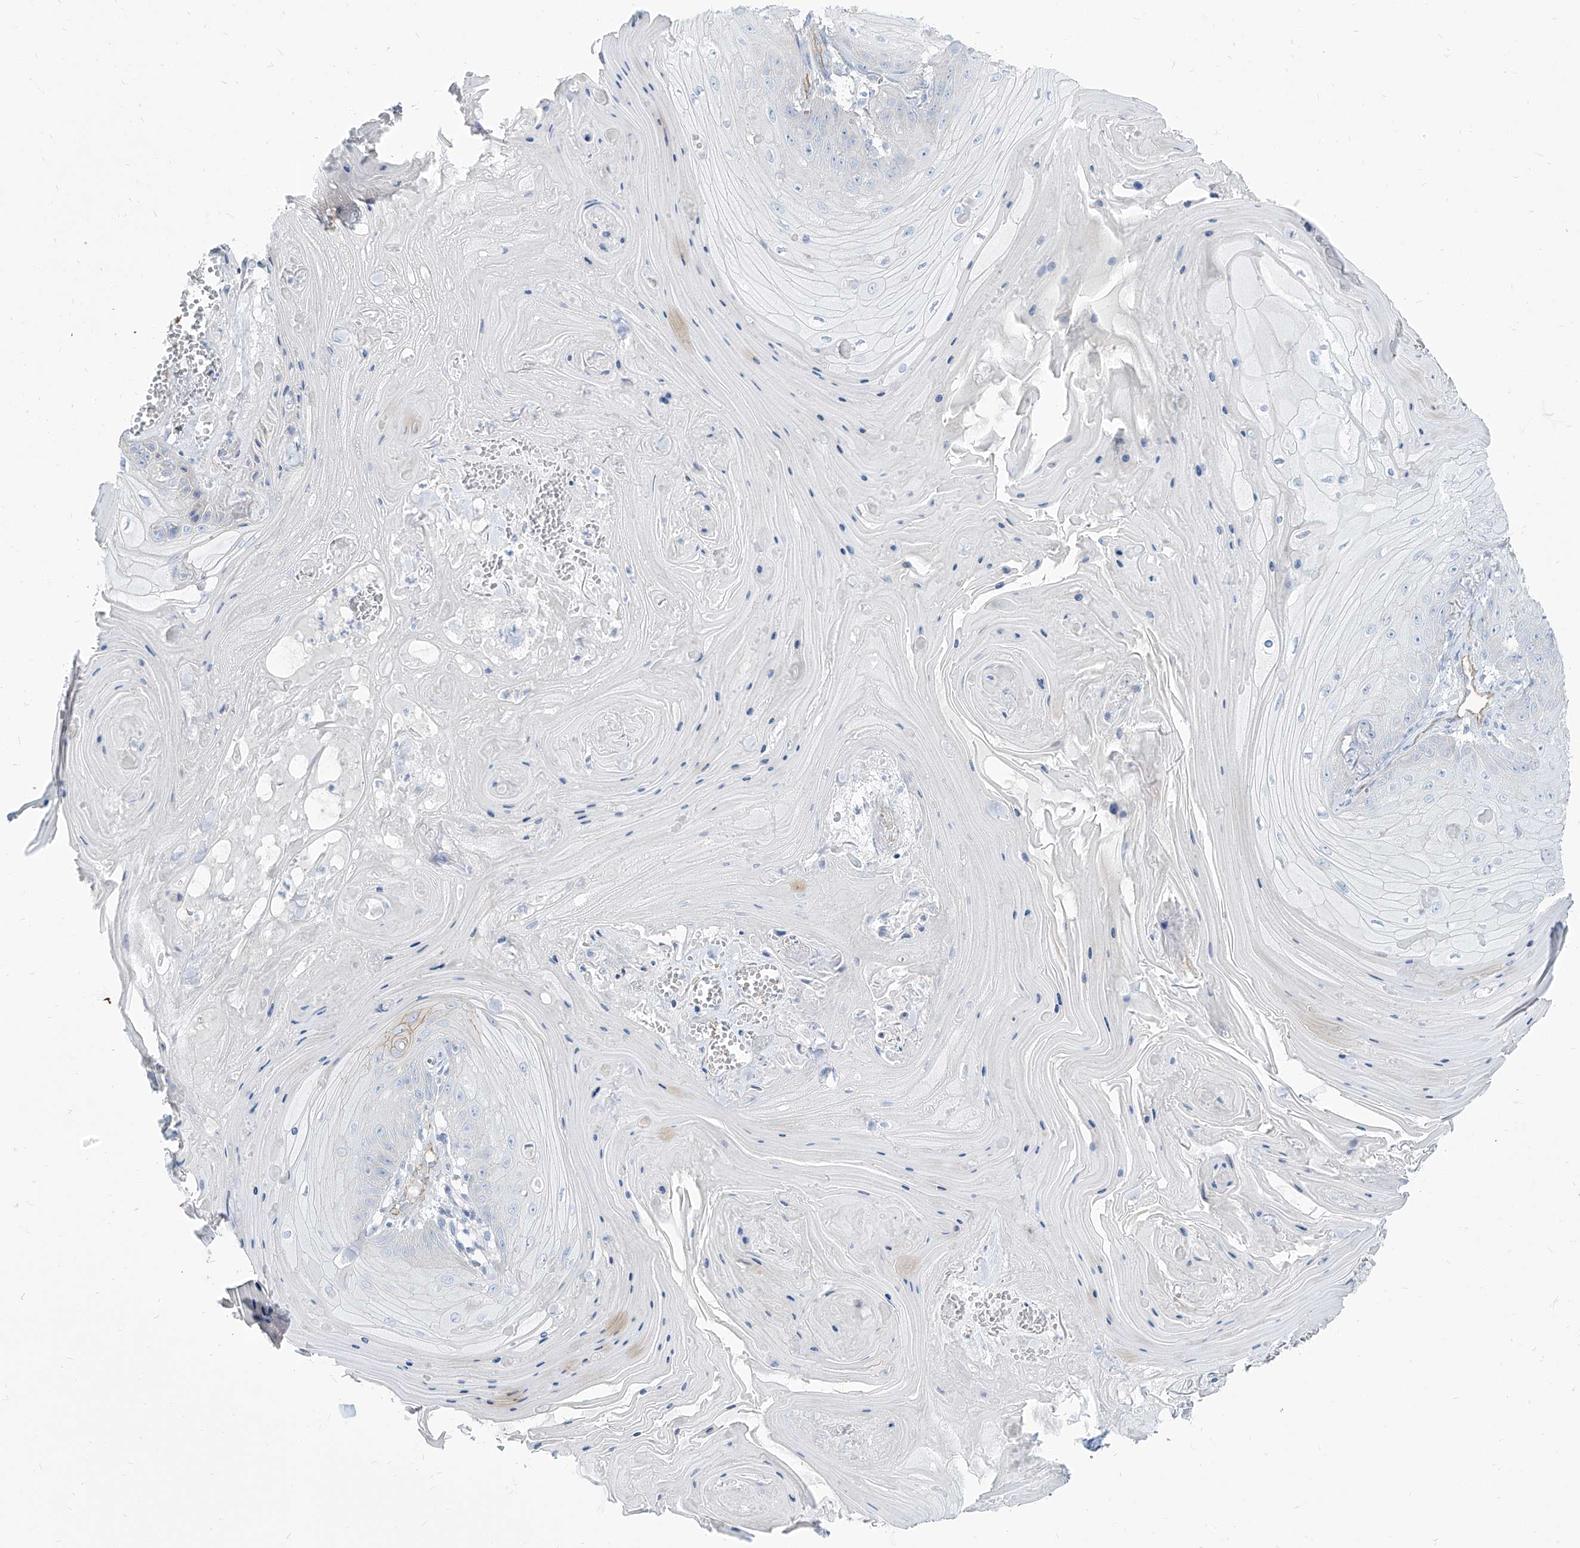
{"staining": {"intensity": "negative", "quantity": "none", "location": "none"}, "tissue": "skin cancer", "cell_type": "Tumor cells", "image_type": "cancer", "snomed": [{"axis": "morphology", "description": "Squamous cell carcinoma, NOS"}, {"axis": "topography", "description": "Skin"}], "caption": "This histopathology image is of skin cancer stained with immunohistochemistry to label a protein in brown with the nuclei are counter-stained blue. There is no staining in tumor cells.", "gene": "TXLNB", "patient": {"sex": "male", "age": 74}}